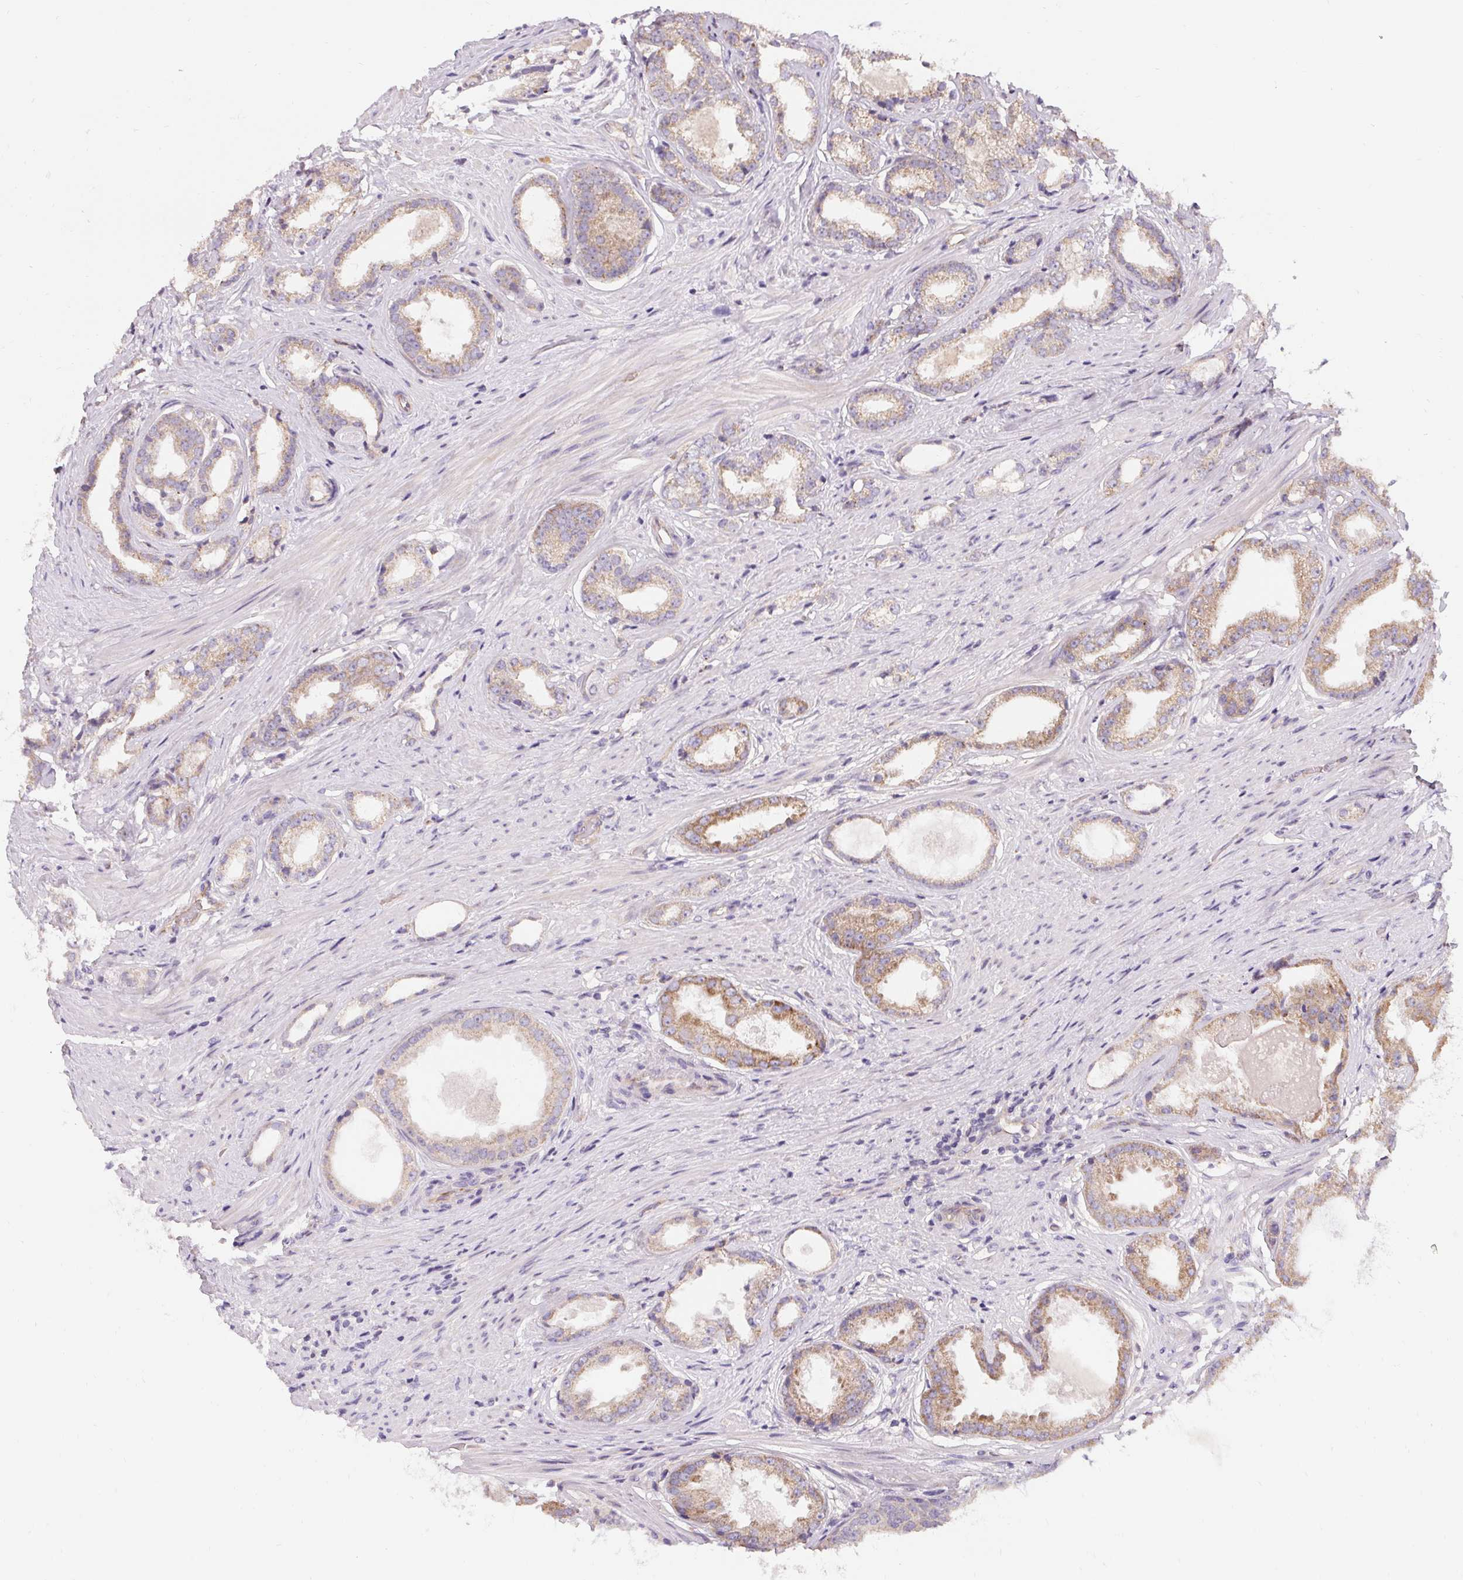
{"staining": {"intensity": "weak", "quantity": "25%-75%", "location": "cytoplasmic/membranous"}, "tissue": "prostate cancer", "cell_type": "Tumor cells", "image_type": "cancer", "snomed": [{"axis": "morphology", "description": "Adenocarcinoma, Low grade"}, {"axis": "topography", "description": "Prostate"}], "caption": "This photomicrograph exhibits immunohistochemistry (IHC) staining of low-grade adenocarcinoma (prostate), with low weak cytoplasmic/membranous expression in approximately 25%-75% of tumor cells.", "gene": "APLP1", "patient": {"sex": "male", "age": 65}}